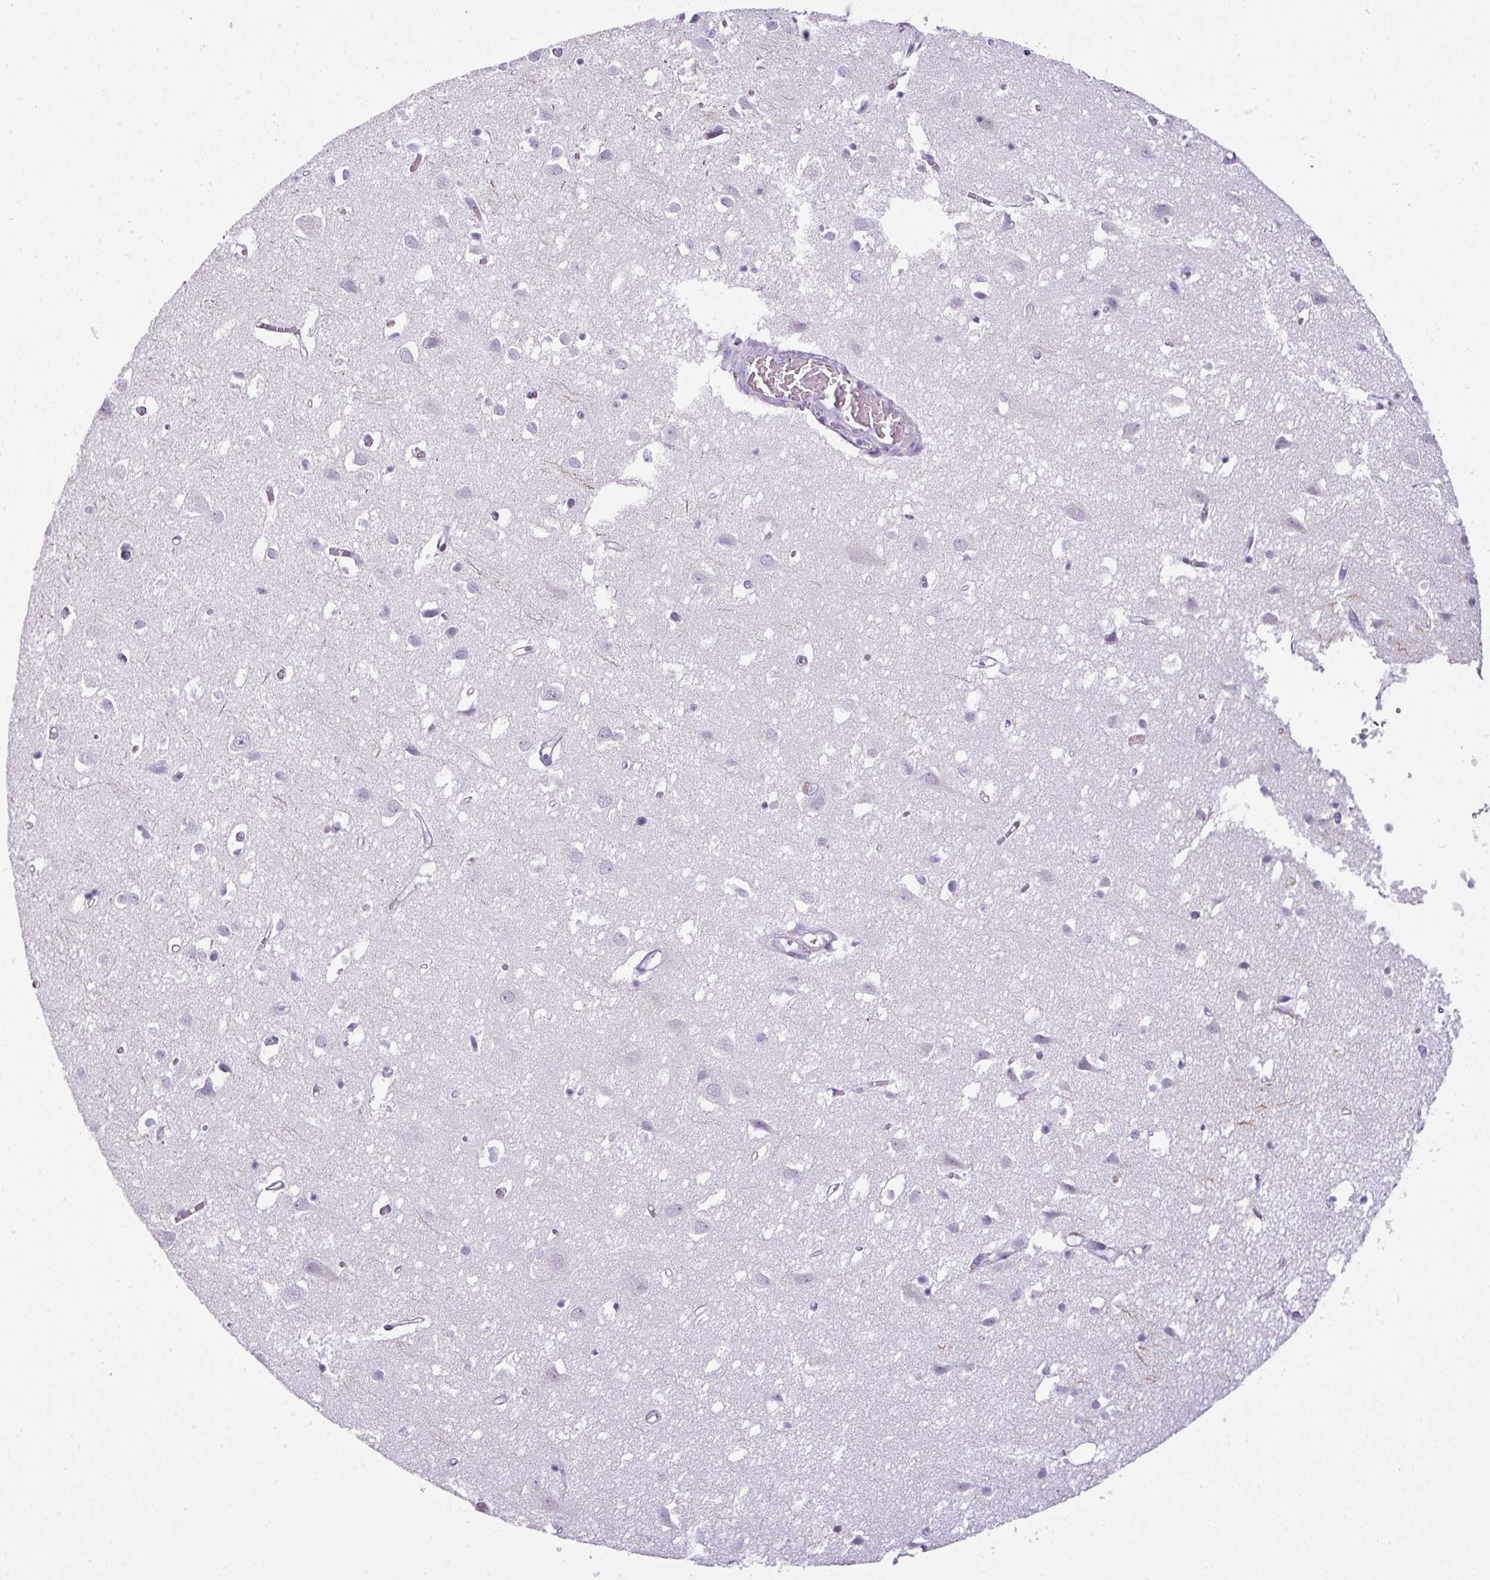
{"staining": {"intensity": "negative", "quantity": "none", "location": "none"}, "tissue": "cerebral cortex", "cell_type": "Endothelial cells", "image_type": "normal", "snomed": [{"axis": "morphology", "description": "Normal tissue, NOS"}, {"axis": "topography", "description": "Cerebral cortex"}], "caption": "Immunohistochemical staining of unremarkable human cerebral cortex reveals no significant positivity in endothelial cells.", "gene": "SCT", "patient": {"sex": "male", "age": 70}}